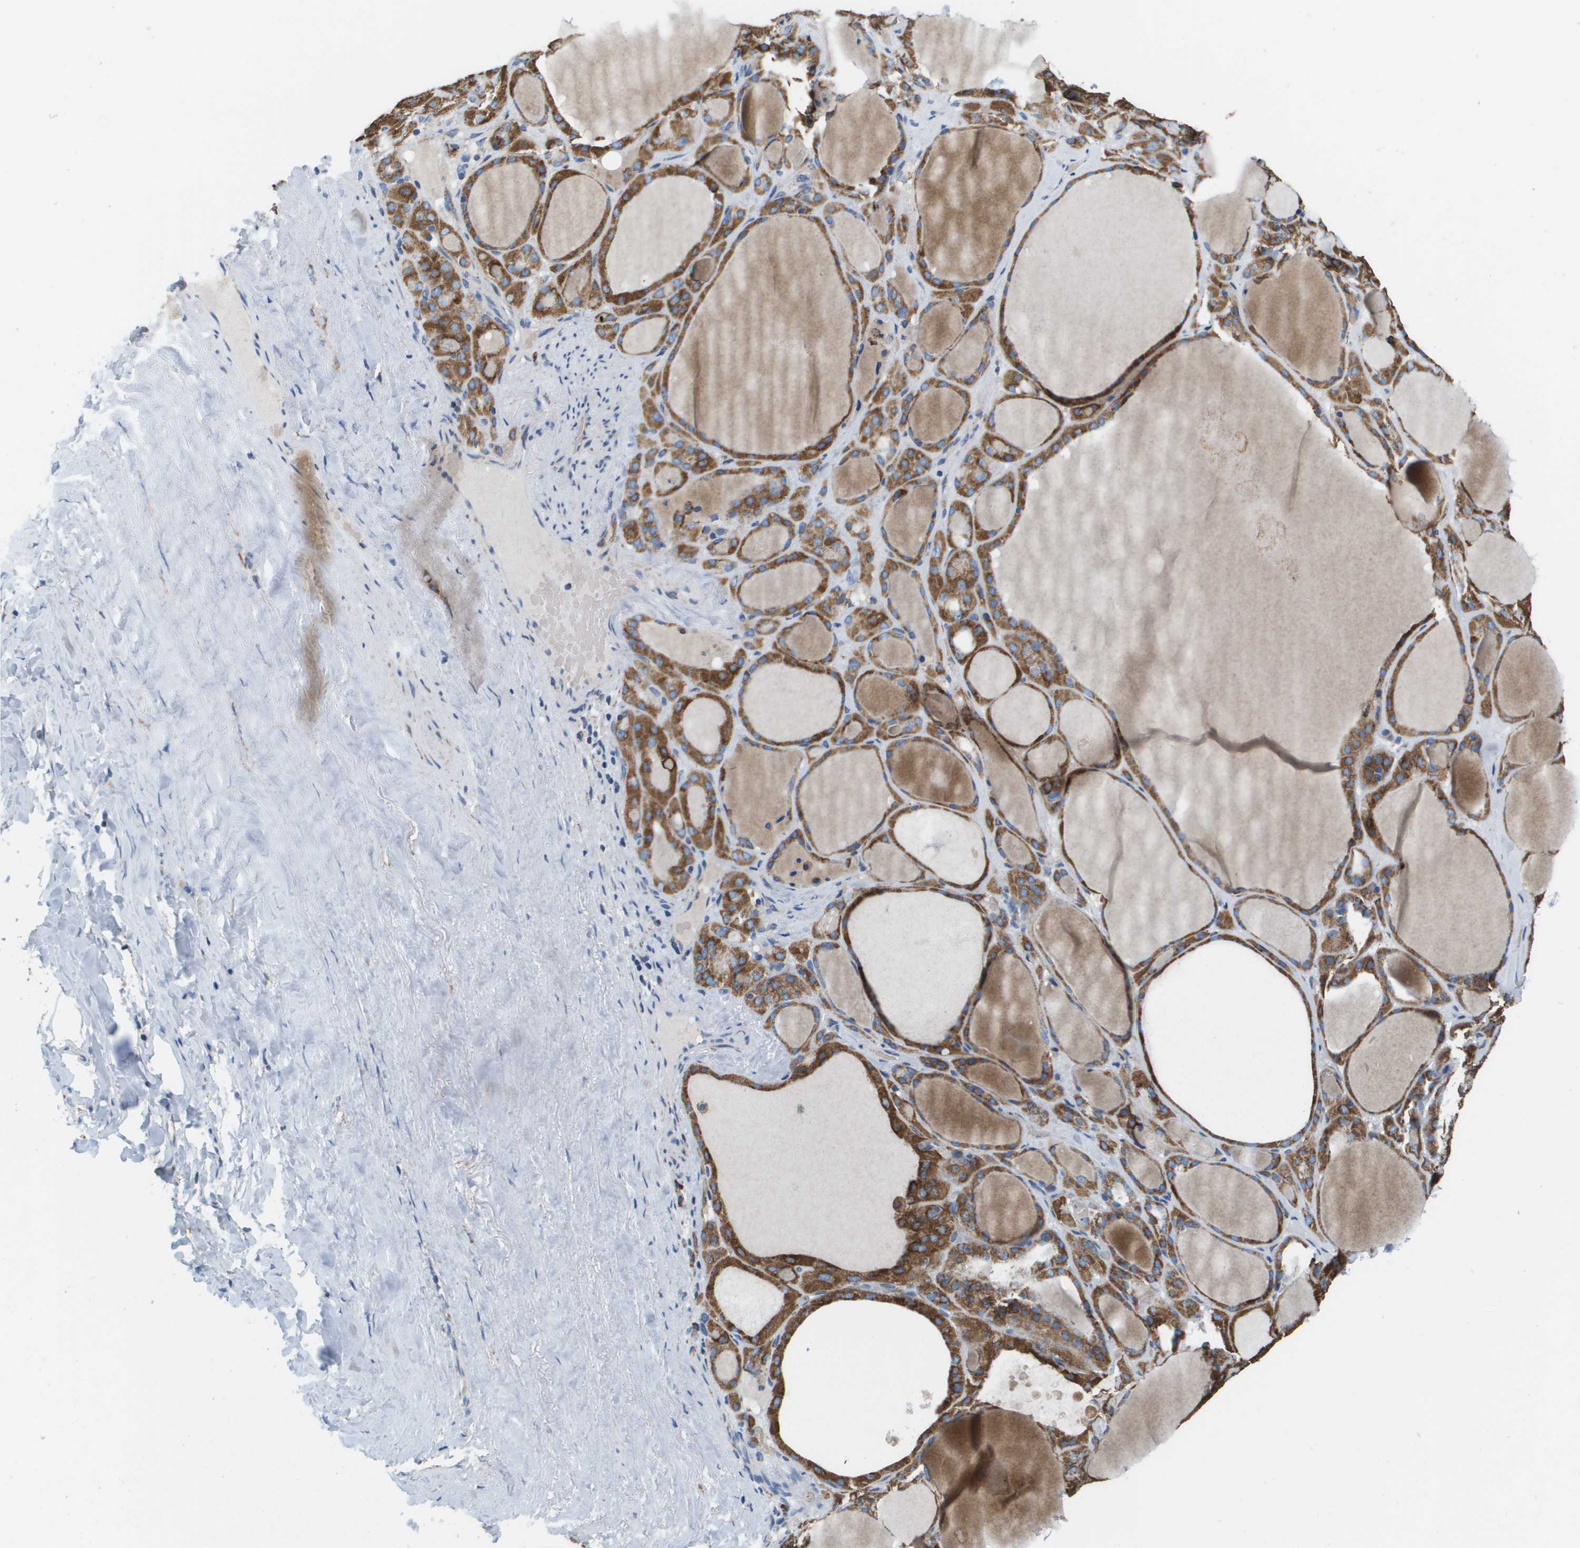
{"staining": {"intensity": "strong", "quantity": "25%-75%", "location": "cytoplasmic/membranous"}, "tissue": "thyroid gland", "cell_type": "Glandular cells", "image_type": "normal", "snomed": [{"axis": "morphology", "description": "Normal tissue, NOS"}, {"axis": "morphology", "description": "Carcinoma, NOS"}, {"axis": "topography", "description": "Thyroid gland"}], "caption": "This photomicrograph demonstrates IHC staining of normal thyroid gland, with high strong cytoplasmic/membranous positivity in approximately 25%-75% of glandular cells.", "gene": "ATP5F1B", "patient": {"sex": "female", "age": 86}}